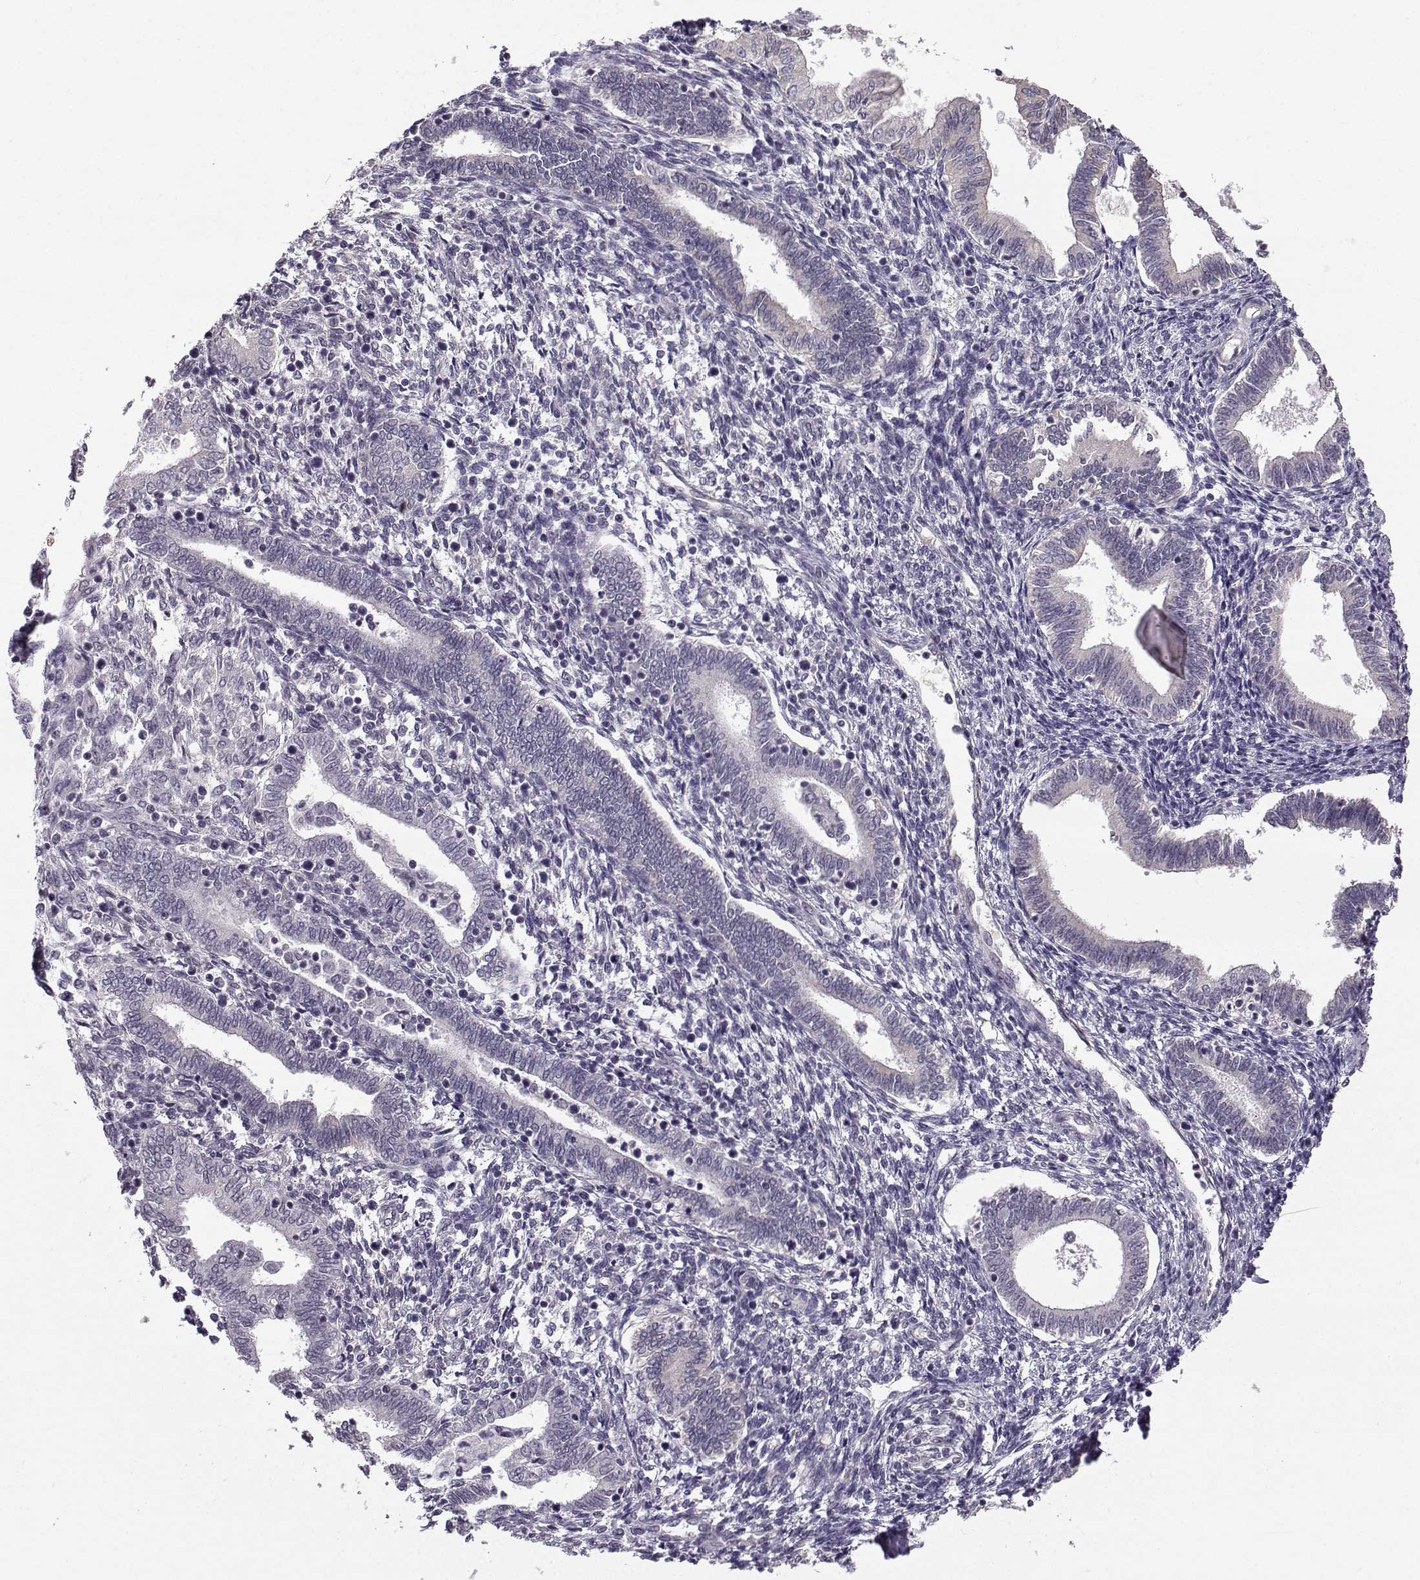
{"staining": {"intensity": "negative", "quantity": "none", "location": "none"}, "tissue": "endometrium", "cell_type": "Cells in endometrial stroma", "image_type": "normal", "snomed": [{"axis": "morphology", "description": "Normal tissue, NOS"}, {"axis": "topography", "description": "Endometrium"}], "caption": "DAB (3,3'-diaminobenzidine) immunohistochemical staining of normal endometrium reveals no significant expression in cells in endometrial stroma. Nuclei are stained in blue.", "gene": "TSPYL5", "patient": {"sex": "female", "age": 42}}